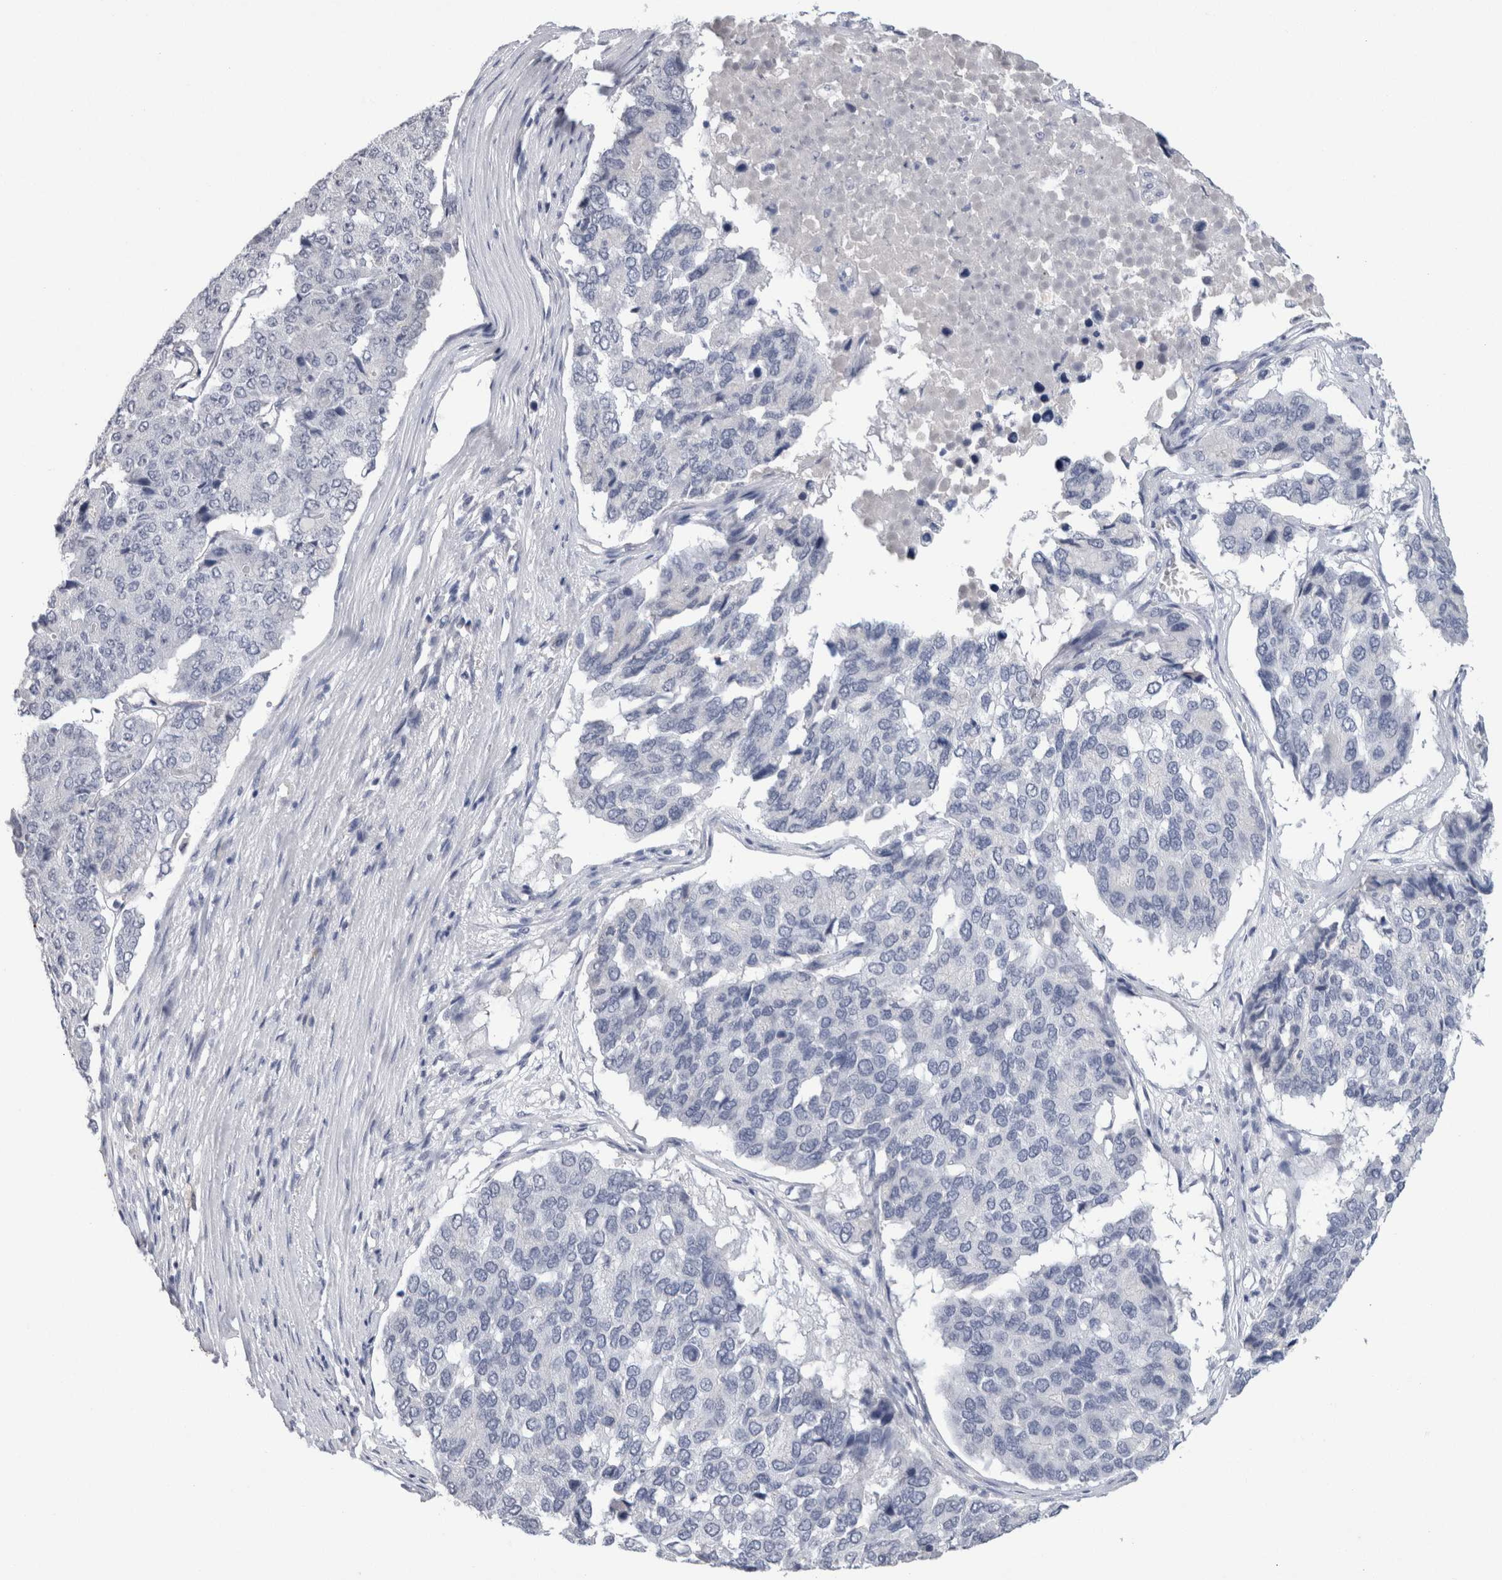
{"staining": {"intensity": "negative", "quantity": "none", "location": "none"}, "tissue": "pancreatic cancer", "cell_type": "Tumor cells", "image_type": "cancer", "snomed": [{"axis": "morphology", "description": "Adenocarcinoma, NOS"}, {"axis": "topography", "description": "Pancreas"}], "caption": "Pancreatic adenocarcinoma was stained to show a protein in brown. There is no significant staining in tumor cells.", "gene": "FABP4", "patient": {"sex": "male", "age": 50}}